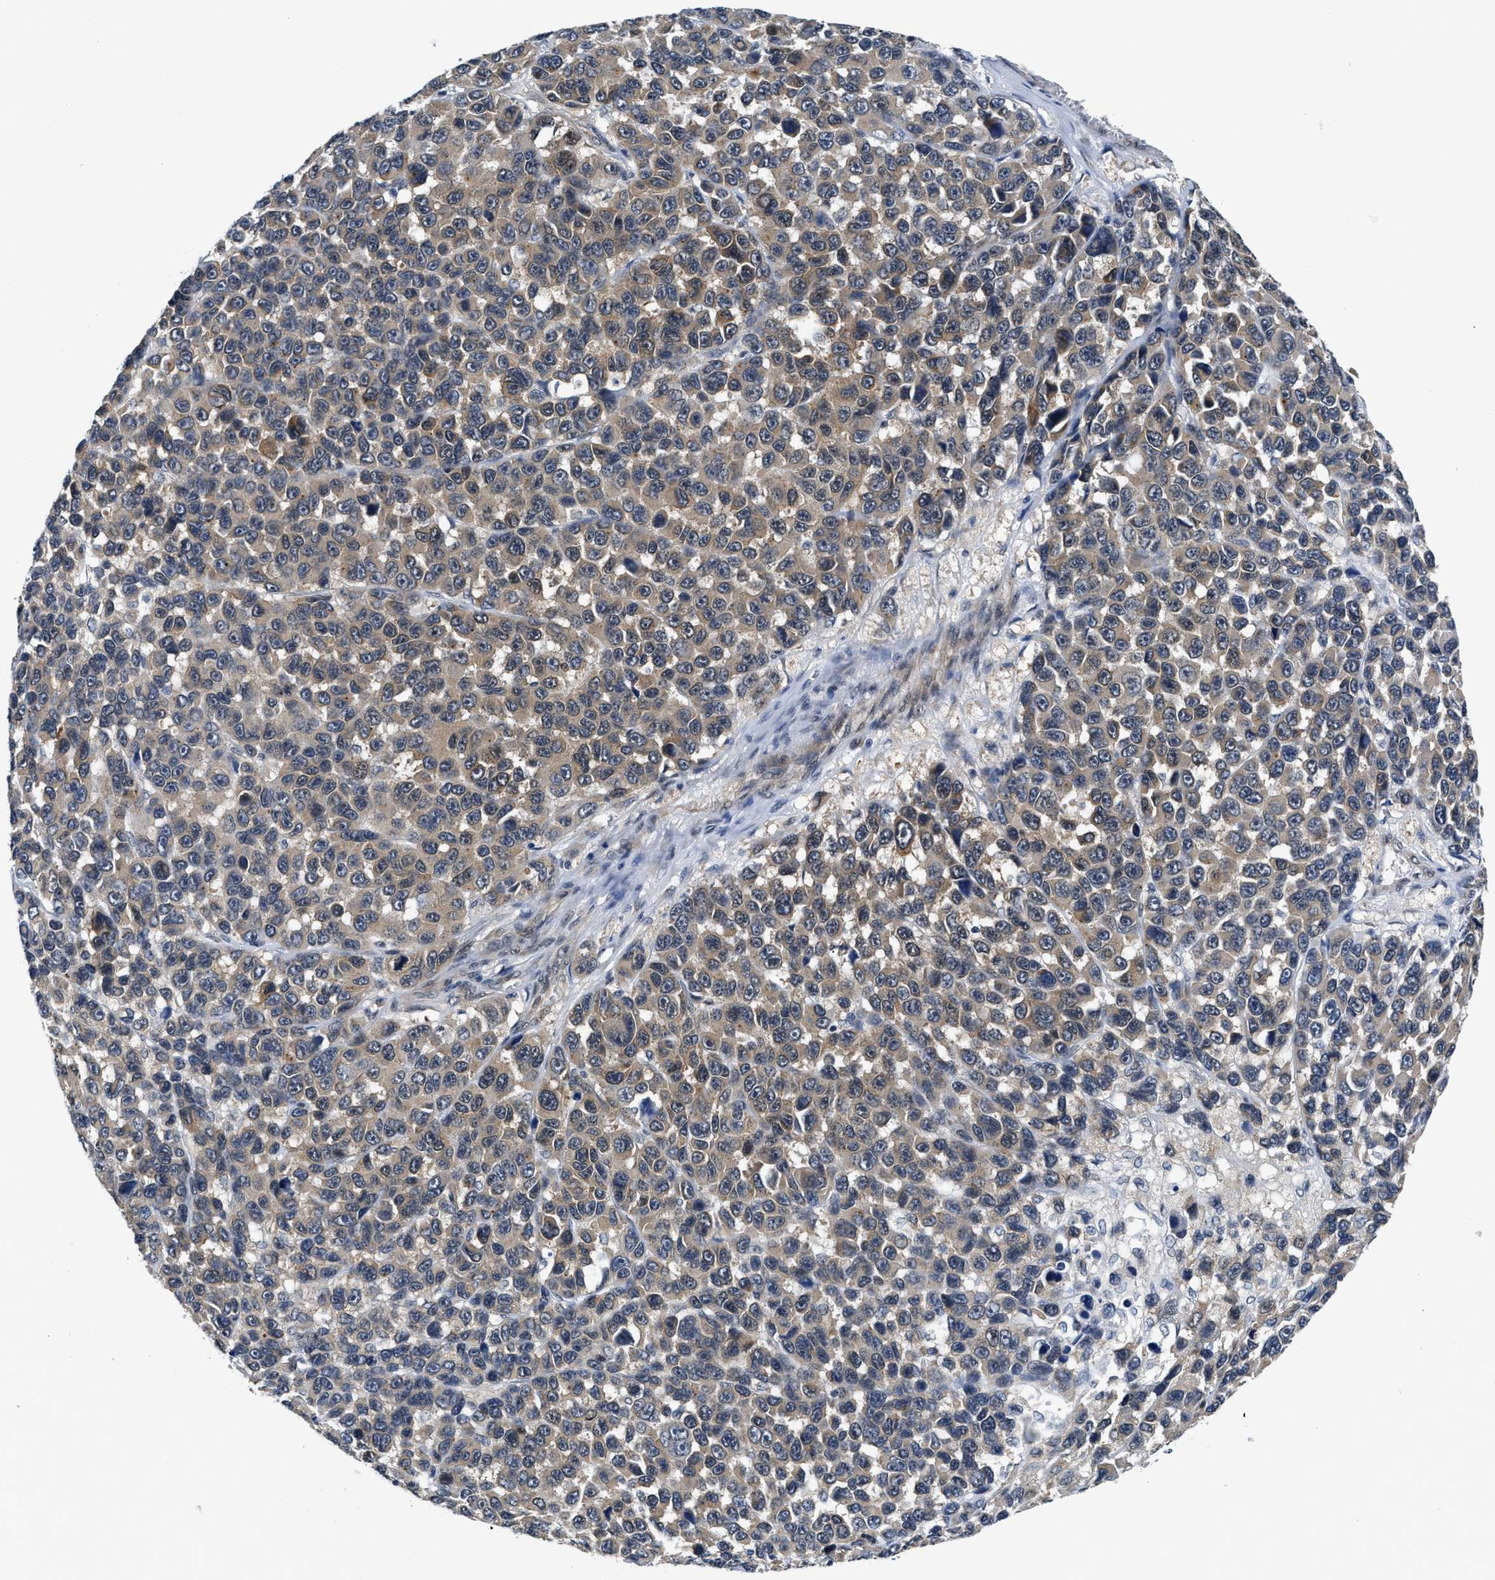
{"staining": {"intensity": "moderate", "quantity": ">75%", "location": "cytoplasmic/membranous"}, "tissue": "melanoma", "cell_type": "Tumor cells", "image_type": "cancer", "snomed": [{"axis": "morphology", "description": "Malignant melanoma, NOS"}, {"axis": "topography", "description": "Skin"}], "caption": "Human melanoma stained with a protein marker shows moderate staining in tumor cells.", "gene": "SMAD4", "patient": {"sex": "male", "age": 53}}